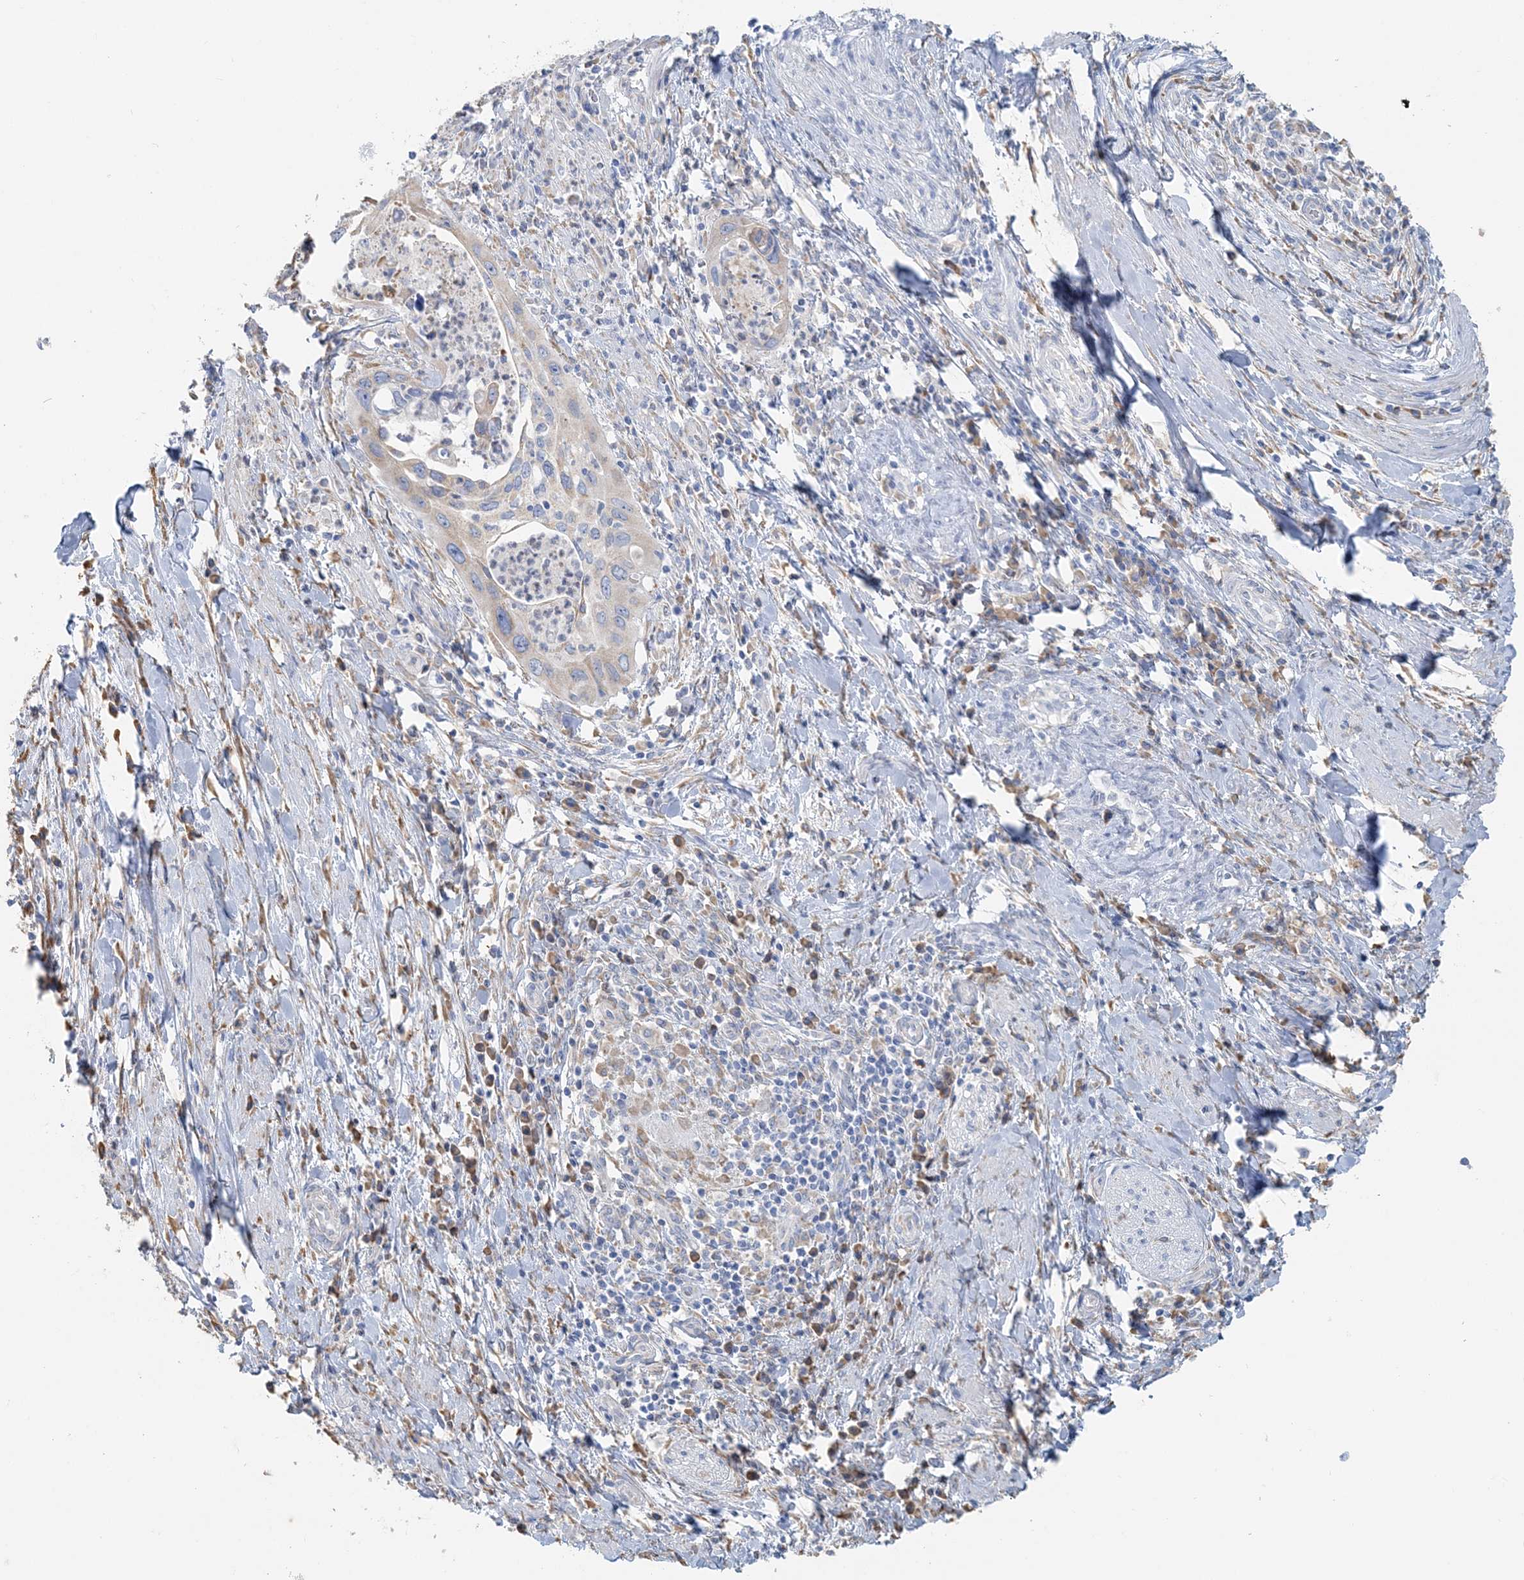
{"staining": {"intensity": "negative", "quantity": "none", "location": "none"}, "tissue": "cervical cancer", "cell_type": "Tumor cells", "image_type": "cancer", "snomed": [{"axis": "morphology", "description": "Squamous cell carcinoma, NOS"}, {"axis": "topography", "description": "Cervix"}], "caption": "Immunohistochemistry photomicrograph of neoplastic tissue: cervical cancer stained with DAB displays no significant protein positivity in tumor cells.", "gene": "TBC1D5", "patient": {"sex": "female", "age": 38}}